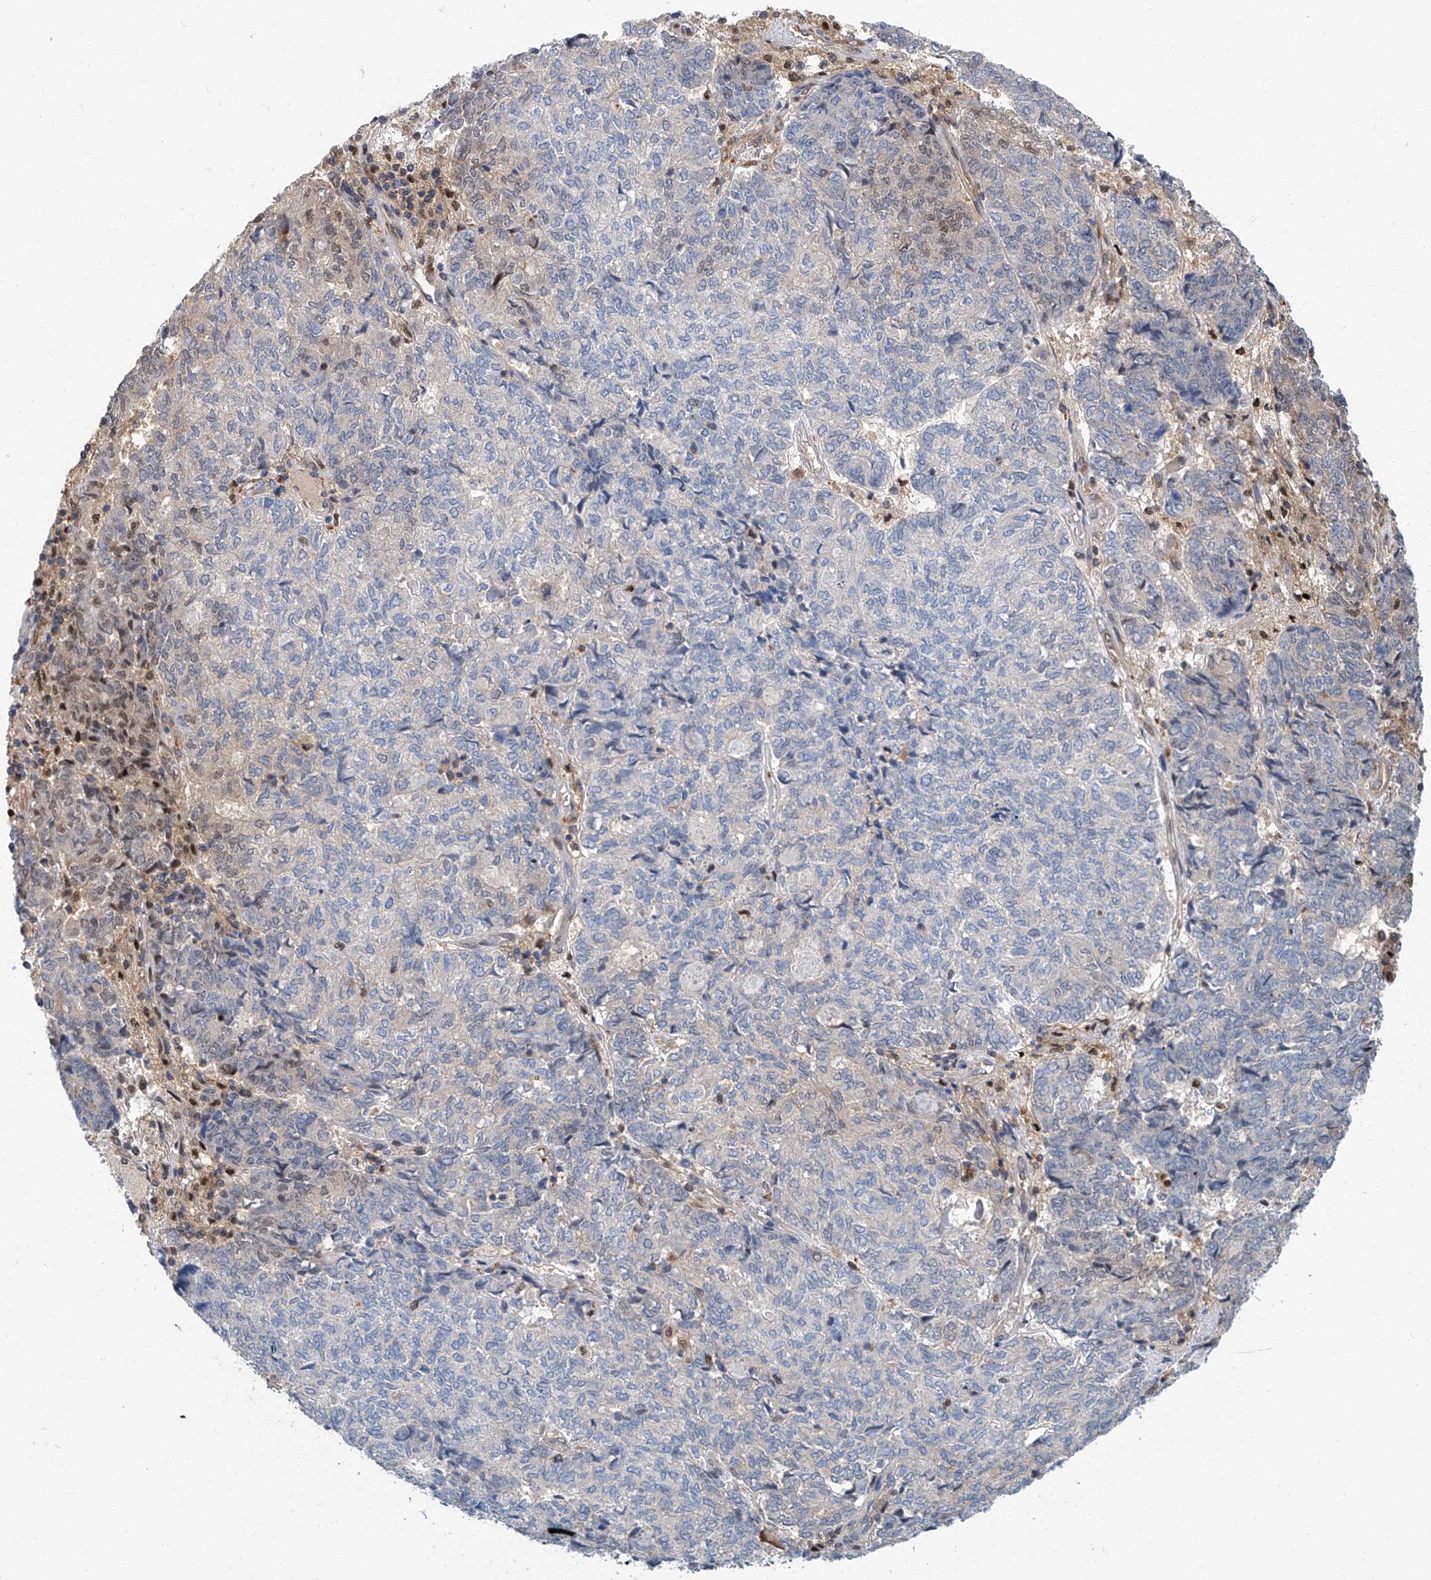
{"staining": {"intensity": "weak", "quantity": "<25%", "location": "cytoplasmic/membranous,nuclear"}, "tissue": "endometrial cancer", "cell_type": "Tumor cells", "image_type": "cancer", "snomed": [{"axis": "morphology", "description": "Adenocarcinoma, NOS"}, {"axis": "topography", "description": "Endometrium"}], "caption": "Micrograph shows no protein expression in tumor cells of endometrial adenocarcinoma tissue.", "gene": "PSMB10", "patient": {"sex": "female", "age": 80}}